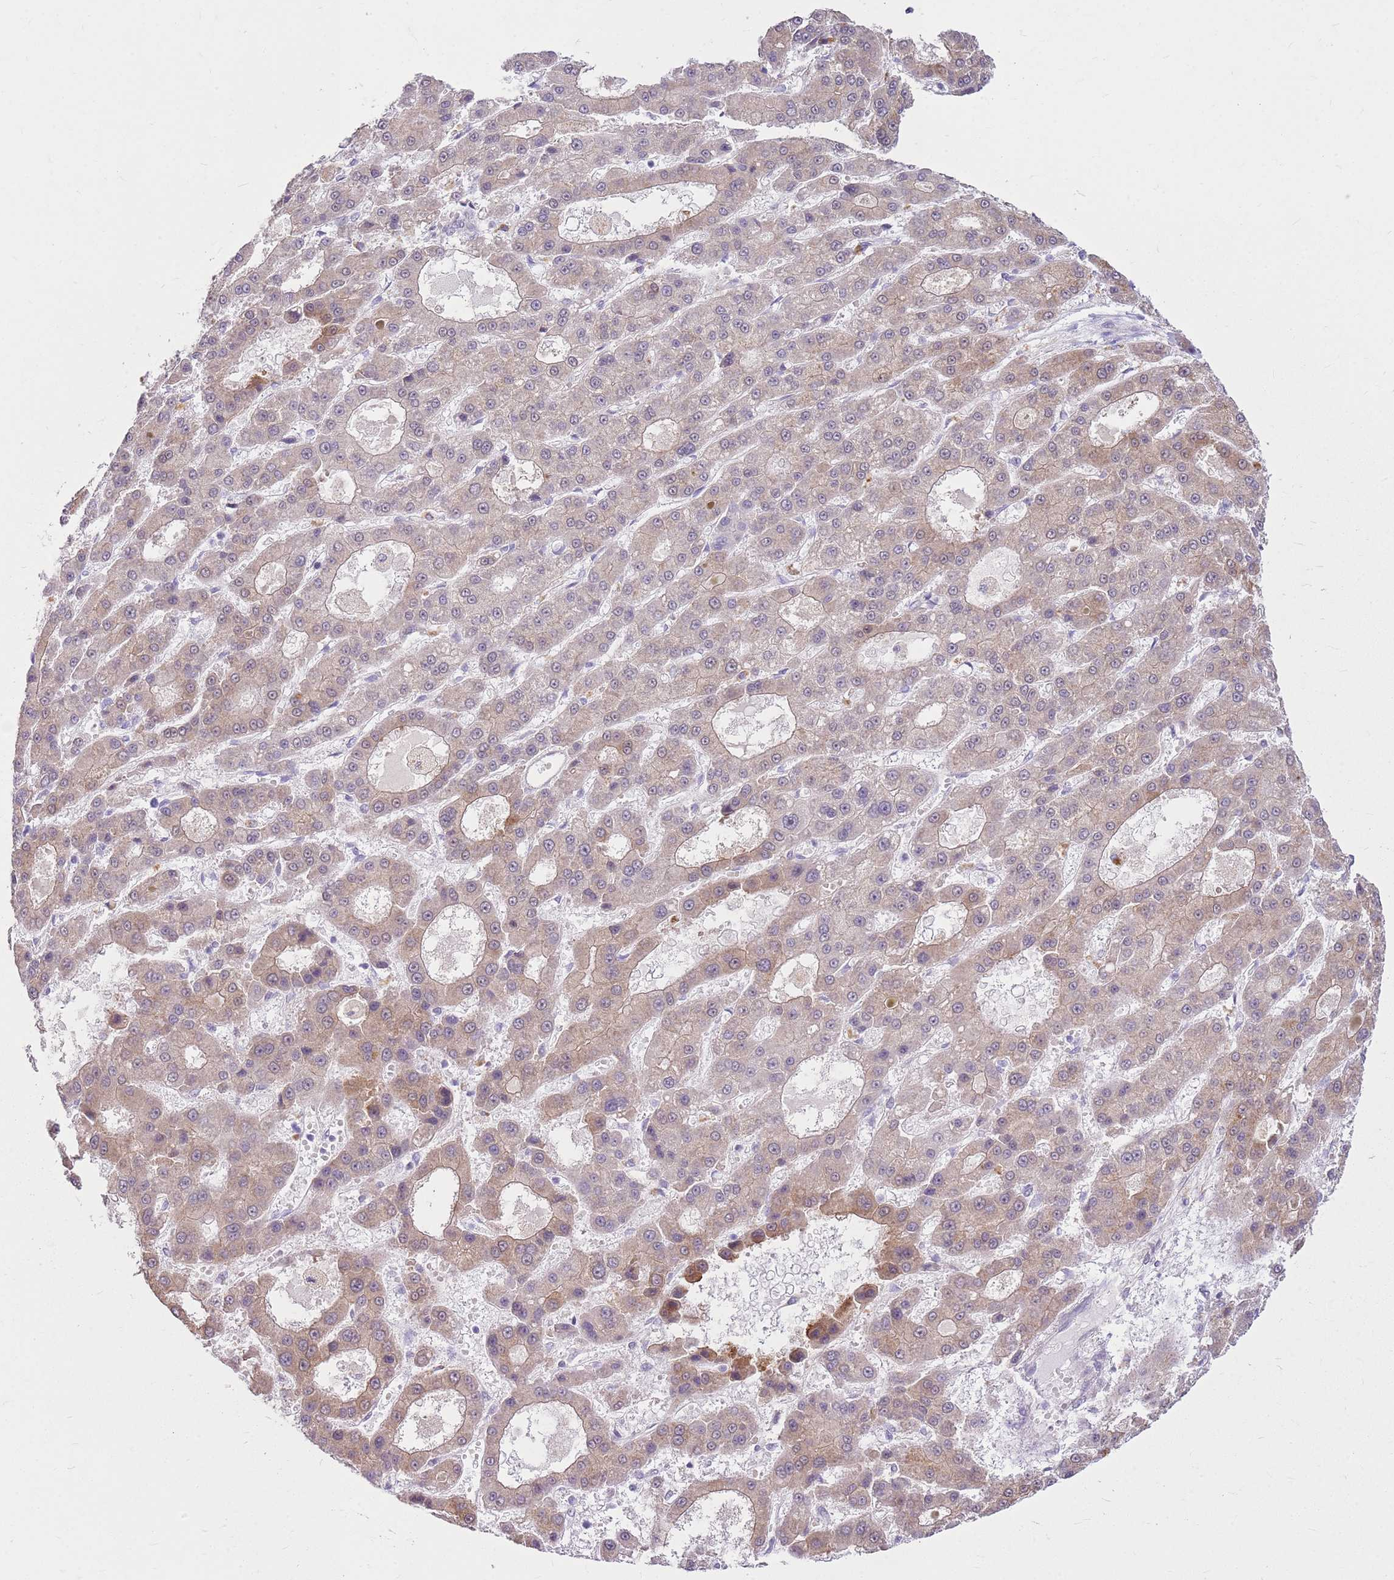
{"staining": {"intensity": "weak", "quantity": "25%-75%", "location": "cytoplasmic/membranous"}, "tissue": "liver cancer", "cell_type": "Tumor cells", "image_type": "cancer", "snomed": [{"axis": "morphology", "description": "Carcinoma, Hepatocellular, NOS"}, {"axis": "topography", "description": "Liver"}], "caption": "Immunohistochemical staining of human liver hepatocellular carcinoma demonstrates weak cytoplasmic/membranous protein positivity in about 25%-75% of tumor cells. The protein is stained brown, and the nuclei are stained in blue (DAB IHC with brightfield microscopy, high magnification).", "gene": "HSPB1", "patient": {"sex": "male", "age": 70}}